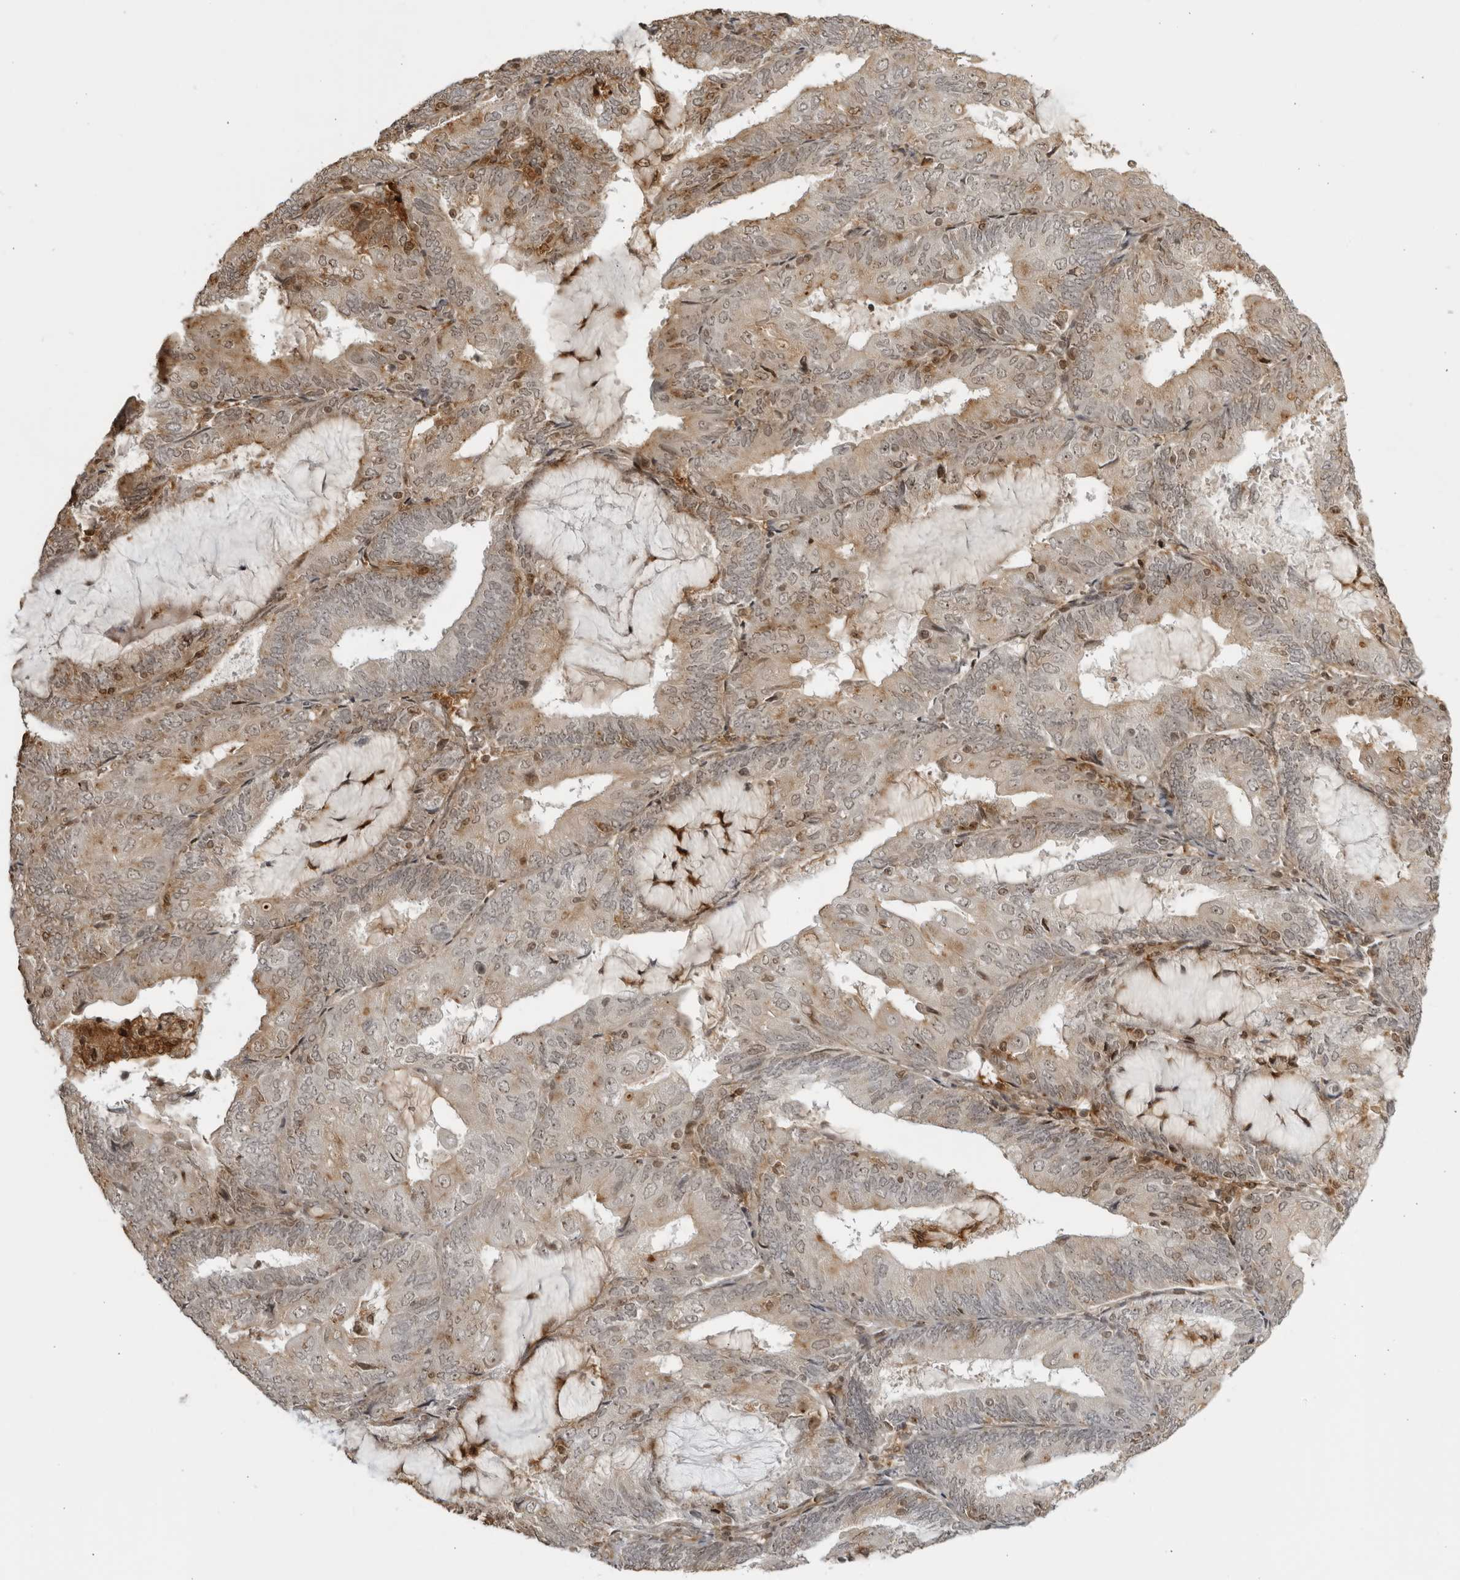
{"staining": {"intensity": "weak", "quantity": "25%-75%", "location": "cytoplasmic/membranous"}, "tissue": "endometrial cancer", "cell_type": "Tumor cells", "image_type": "cancer", "snomed": [{"axis": "morphology", "description": "Adenocarcinoma, NOS"}, {"axis": "topography", "description": "Endometrium"}], "caption": "Endometrial adenocarcinoma stained with a brown dye demonstrates weak cytoplasmic/membranous positive positivity in about 25%-75% of tumor cells.", "gene": "TCF21", "patient": {"sex": "female", "age": 81}}